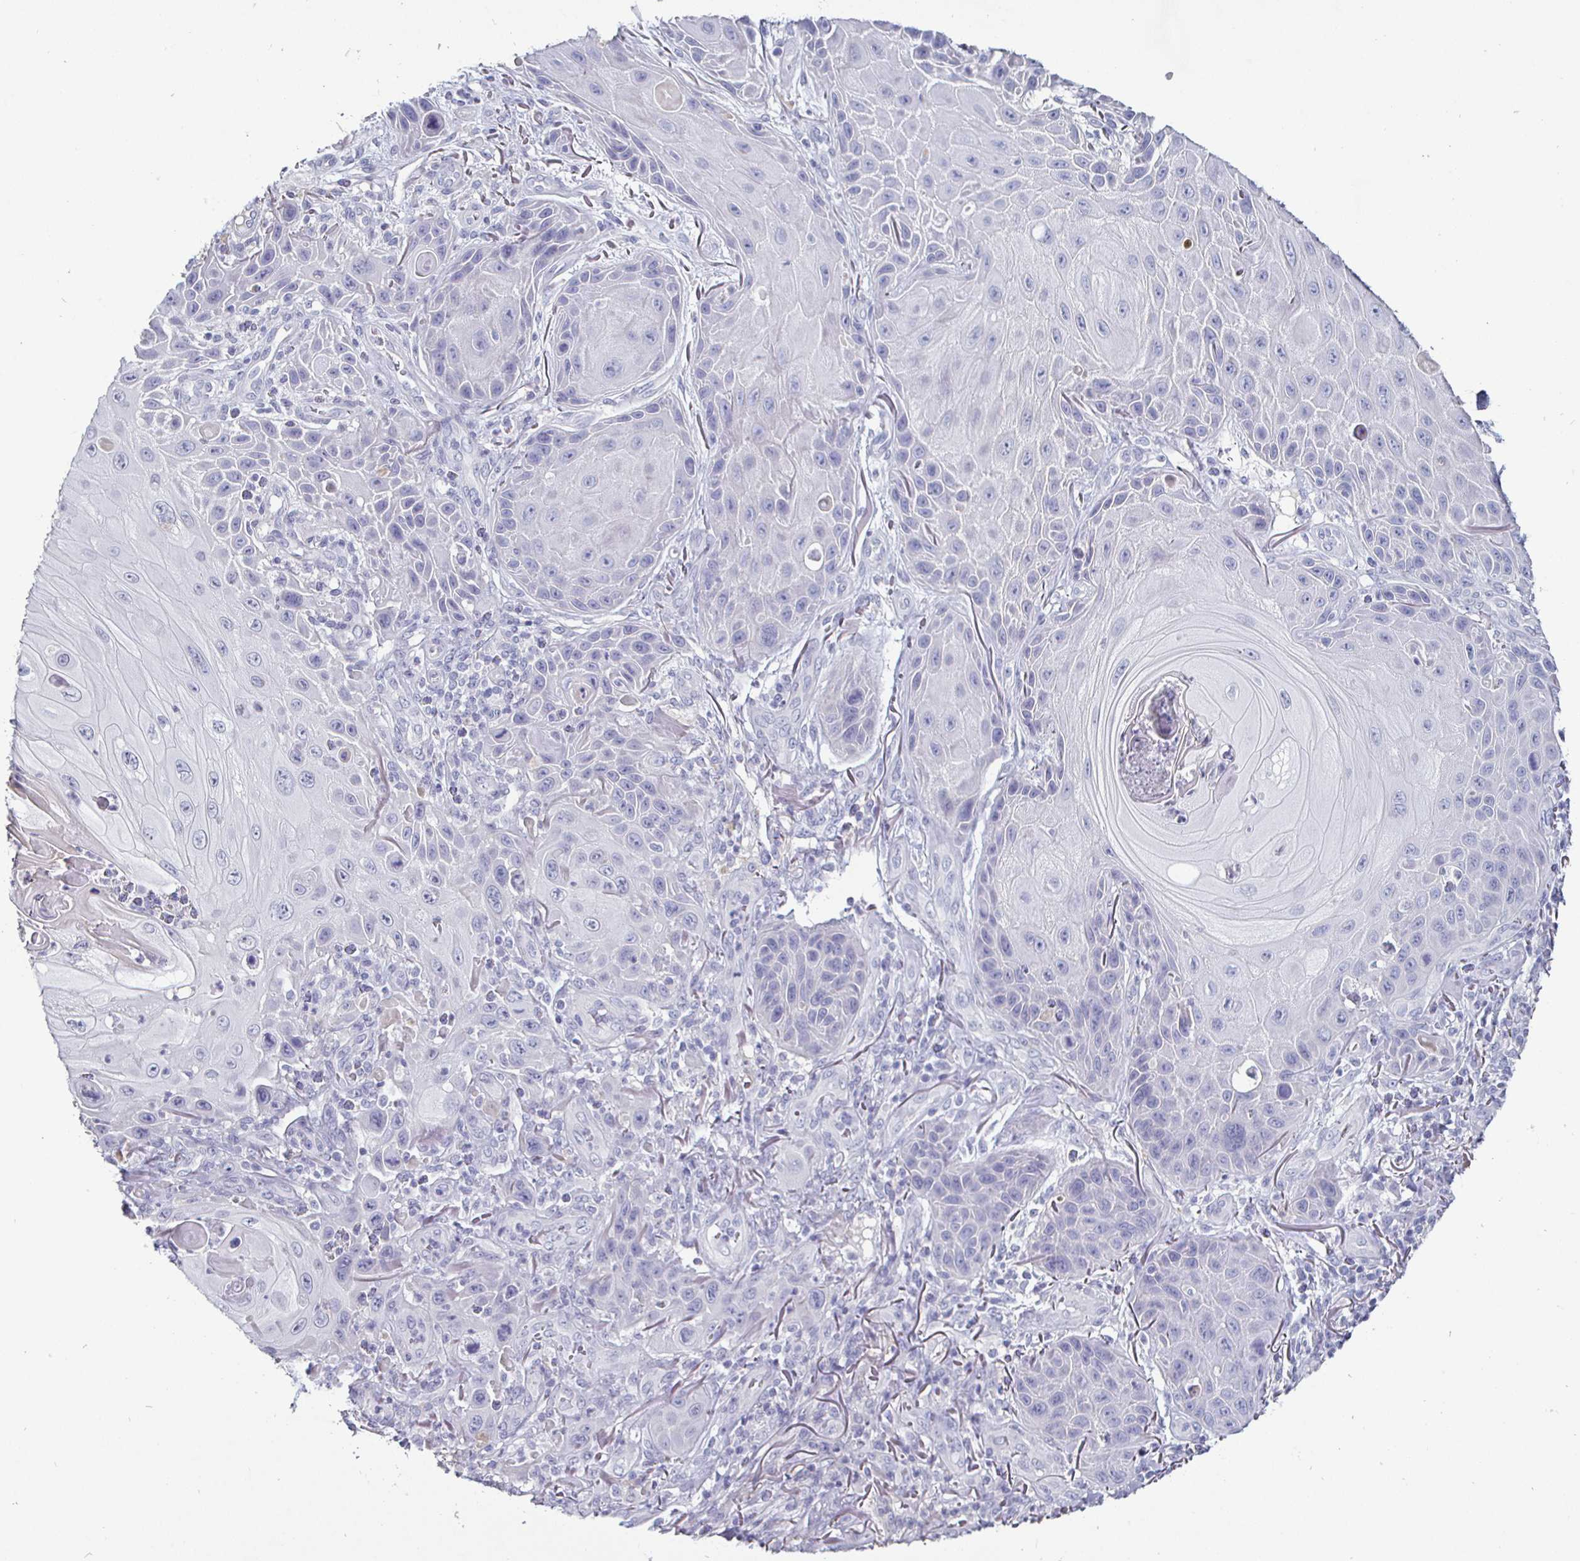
{"staining": {"intensity": "negative", "quantity": "none", "location": "none"}, "tissue": "skin cancer", "cell_type": "Tumor cells", "image_type": "cancer", "snomed": [{"axis": "morphology", "description": "Squamous cell carcinoma, NOS"}, {"axis": "topography", "description": "Skin"}], "caption": "This micrograph is of skin cancer (squamous cell carcinoma) stained with immunohistochemistry to label a protein in brown with the nuclei are counter-stained blue. There is no expression in tumor cells.", "gene": "ENPP1", "patient": {"sex": "female", "age": 94}}